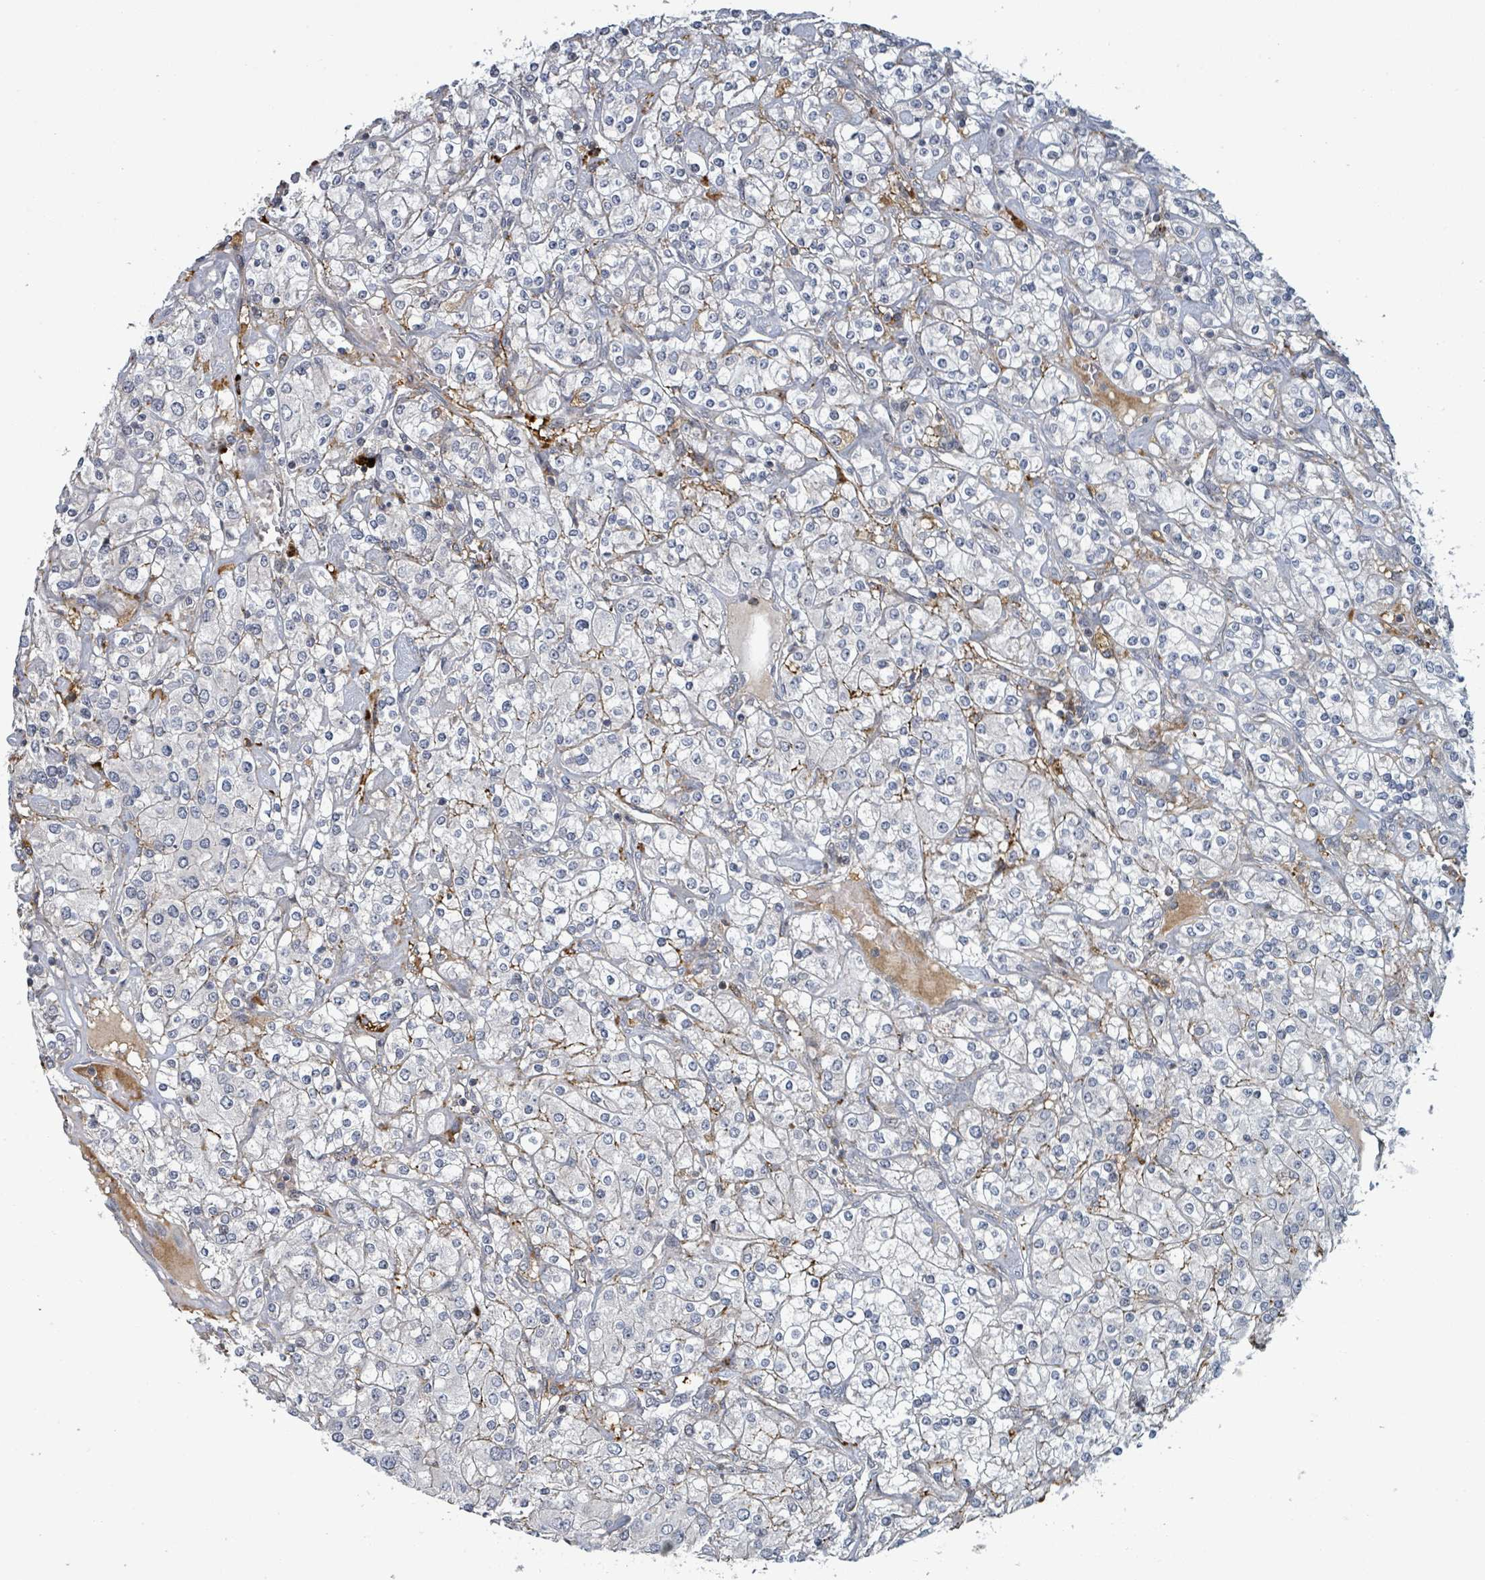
{"staining": {"intensity": "negative", "quantity": "none", "location": "none"}, "tissue": "renal cancer", "cell_type": "Tumor cells", "image_type": "cancer", "snomed": [{"axis": "morphology", "description": "Adenocarcinoma, NOS"}, {"axis": "topography", "description": "Kidney"}], "caption": "Immunohistochemical staining of human renal adenocarcinoma demonstrates no significant positivity in tumor cells.", "gene": "GTF3C1", "patient": {"sex": "male", "age": 77}}